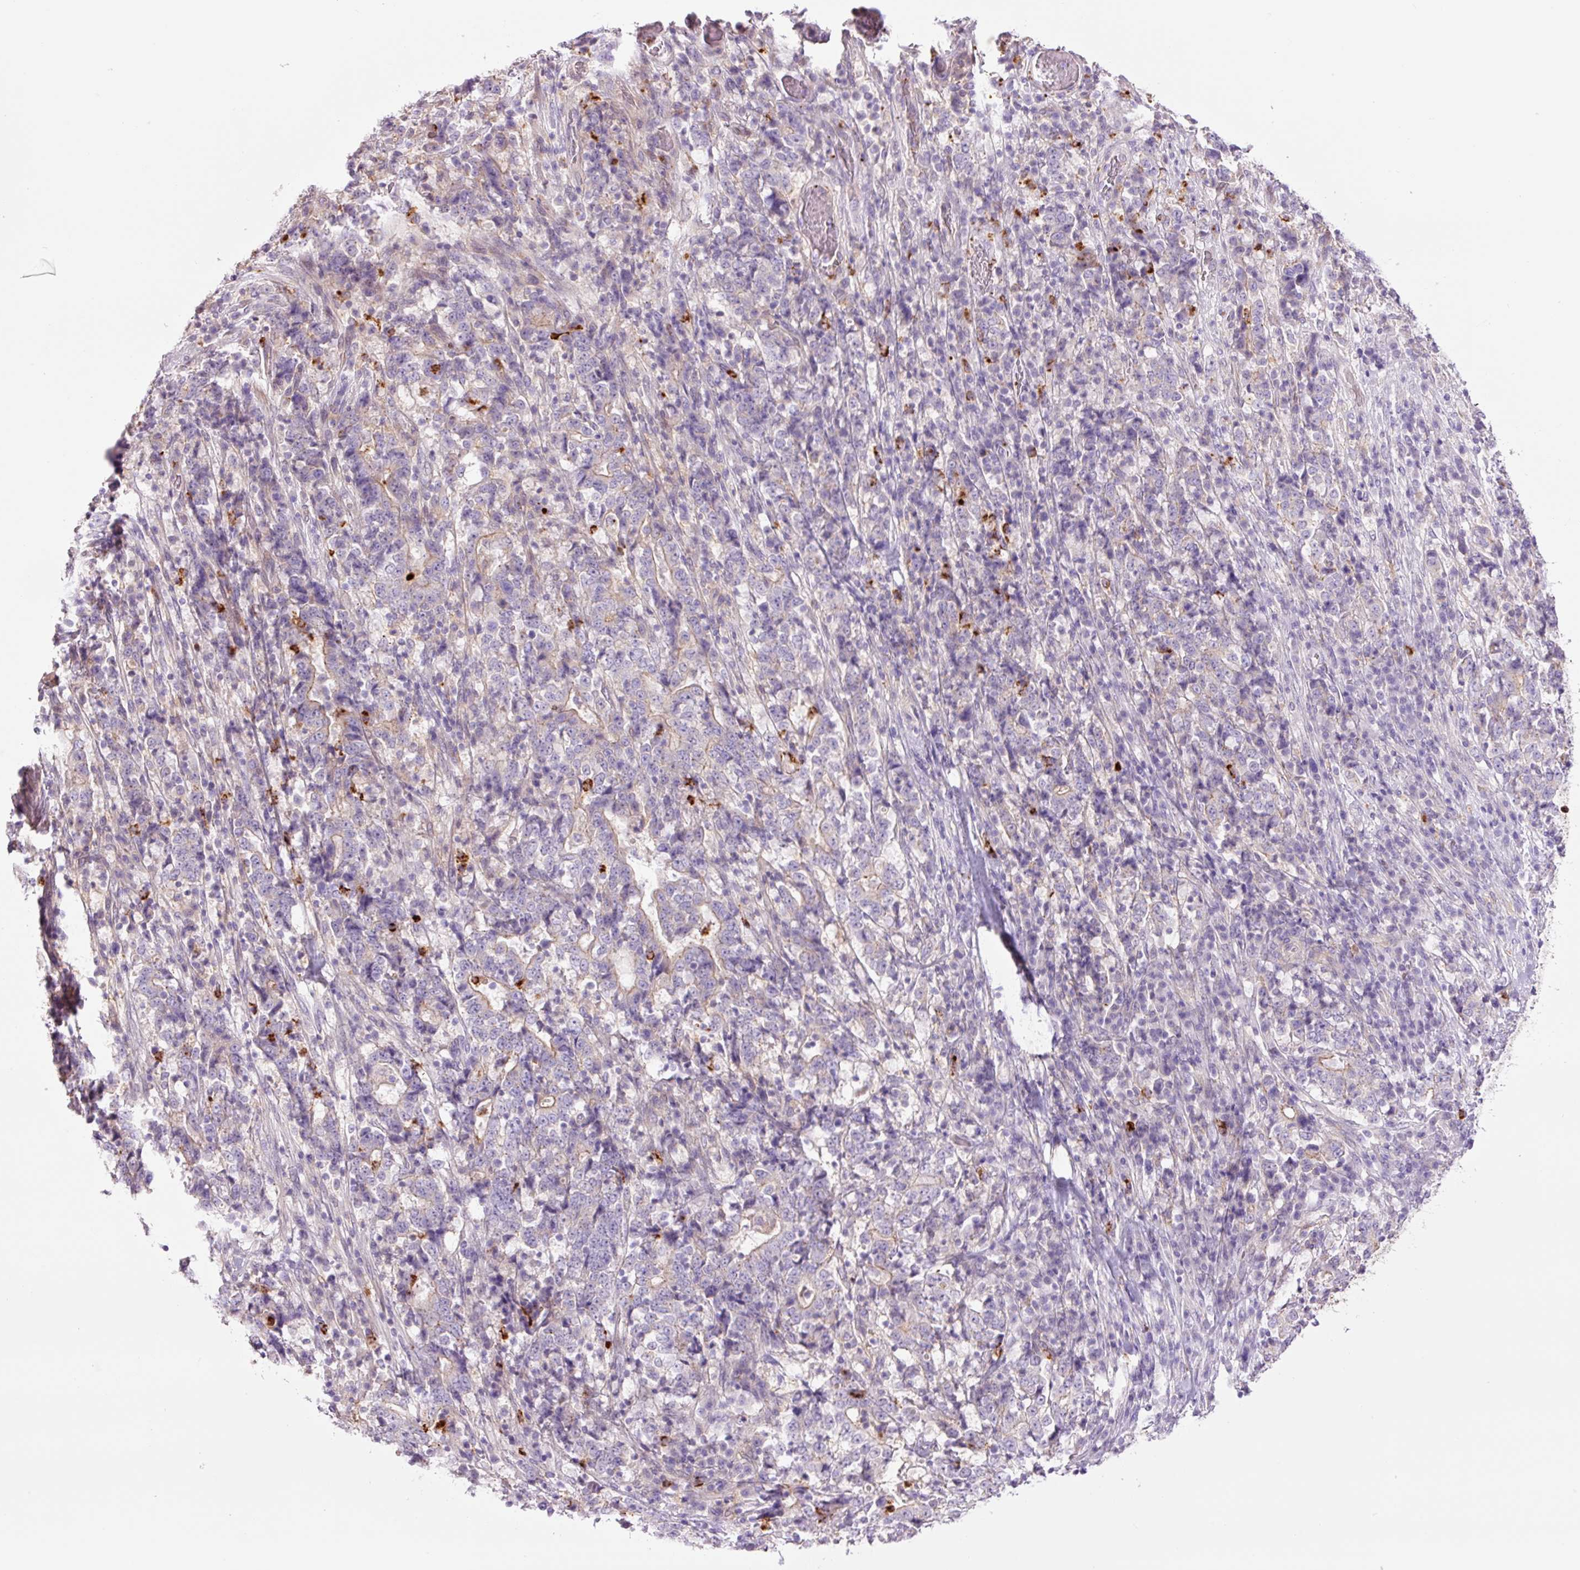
{"staining": {"intensity": "negative", "quantity": "none", "location": "none"}, "tissue": "stomach cancer", "cell_type": "Tumor cells", "image_type": "cancer", "snomed": [{"axis": "morphology", "description": "Normal tissue, NOS"}, {"axis": "morphology", "description": "Adenocarcinoma, NOS"}, {"axis": "topography", "description": "Stomach, upper"}, {"axis": "topography", "description": "Stomach"}], "caption": "Tumor cells are negative for brown protein staining in adenocarcinoma (stomach).", "gene": "SH2D6", "patient": {"sex": "male", "age": 59}}